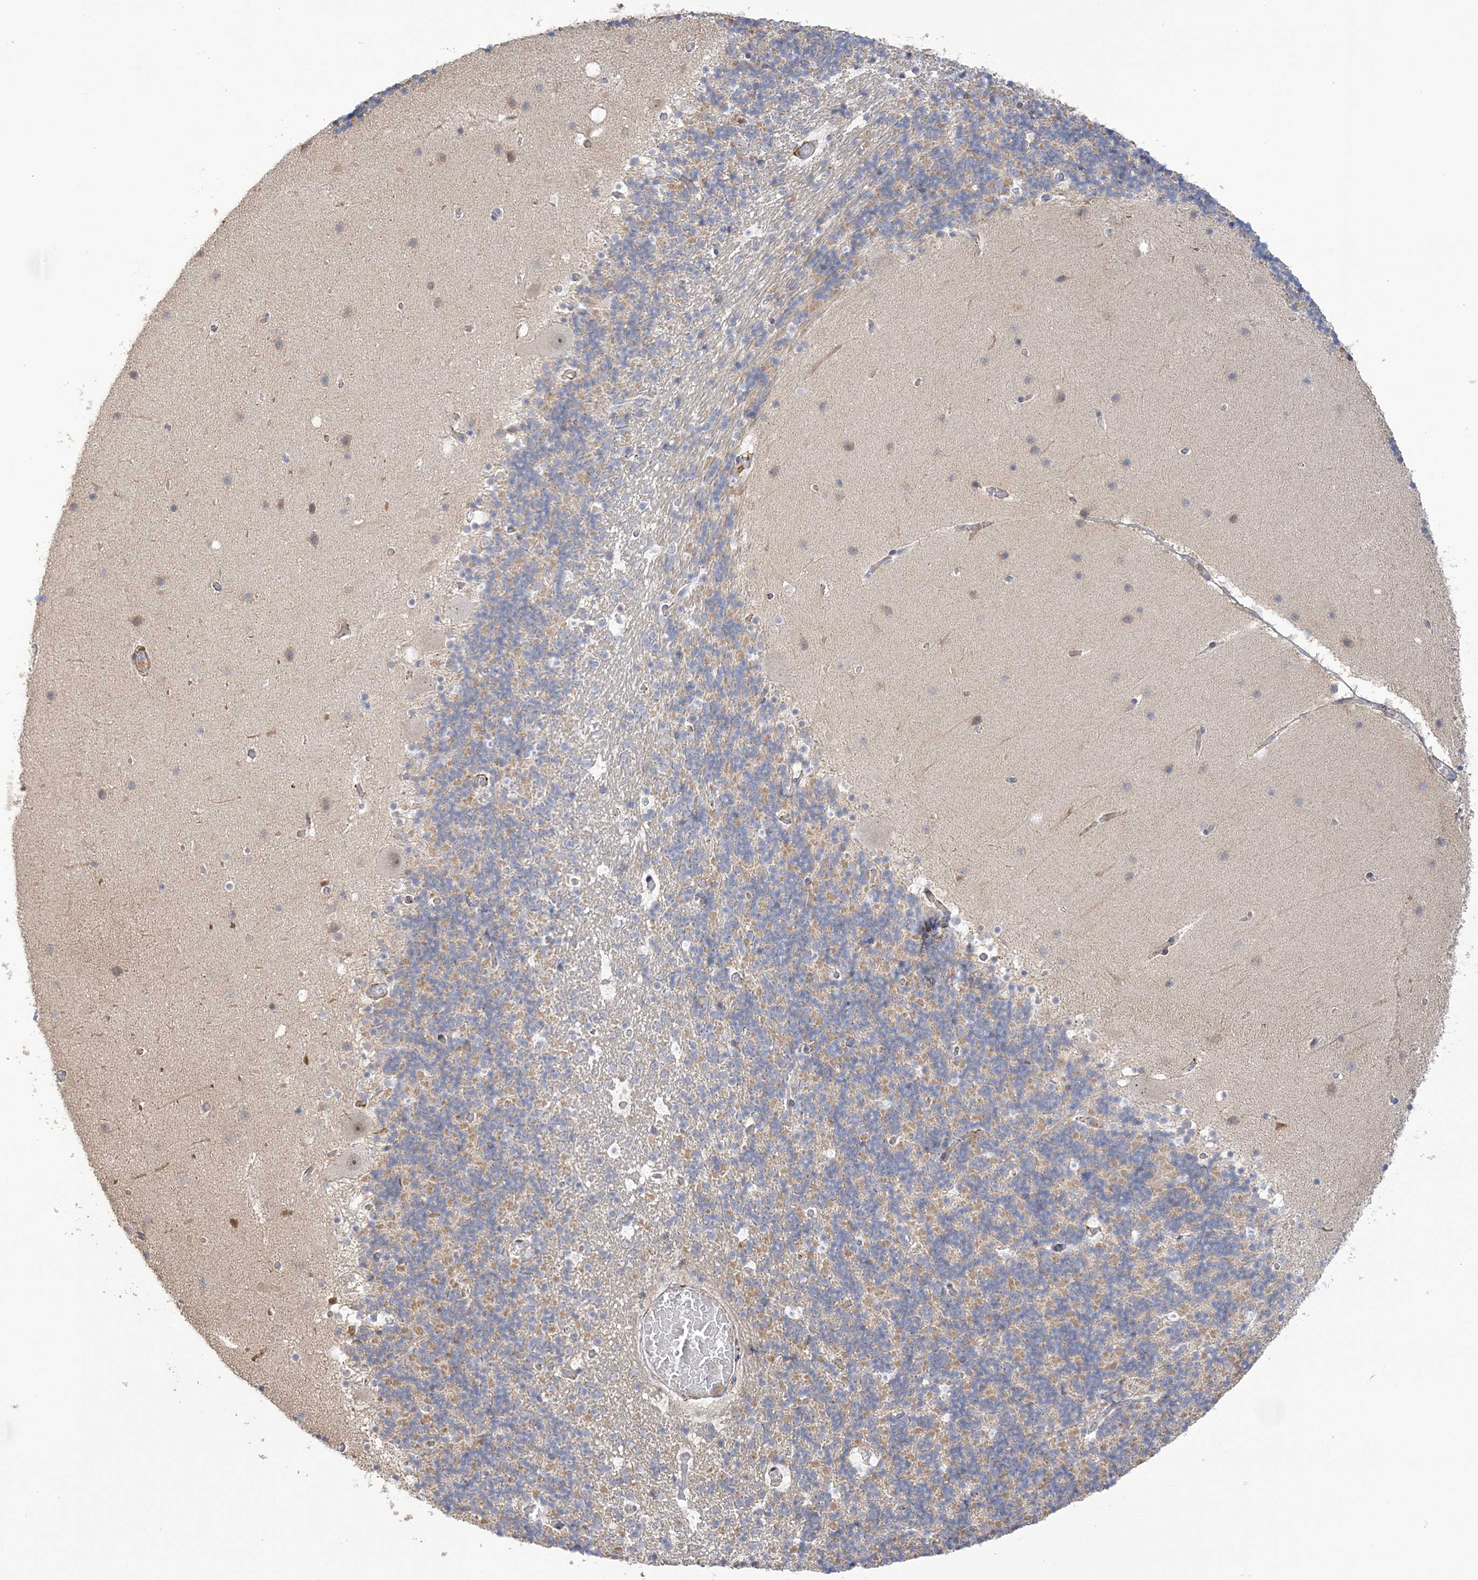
{"staining": {"intensity": "negative", "quantity": "none", "location": "none"}, "tissue": "cerebellum", "cell_type": "Cells in granular layer", "image_type": "normal", "snomed": [{"axis": "morphology", "description": "Normal tissue, NOS"}, {"axis": "topography", "description": "Cerebellum"}], "caption": "DAB (3,3'-diaminobenzidine) immunohistochemical staining of unremarkable human cerebellum demonstrates no significant staining in cells in granular layer. (Brightfield microscopy of DAB immunohistochemistry at high magnification).", "gene": "NAF1", "patient": {"sex": "male", "age": 57}}